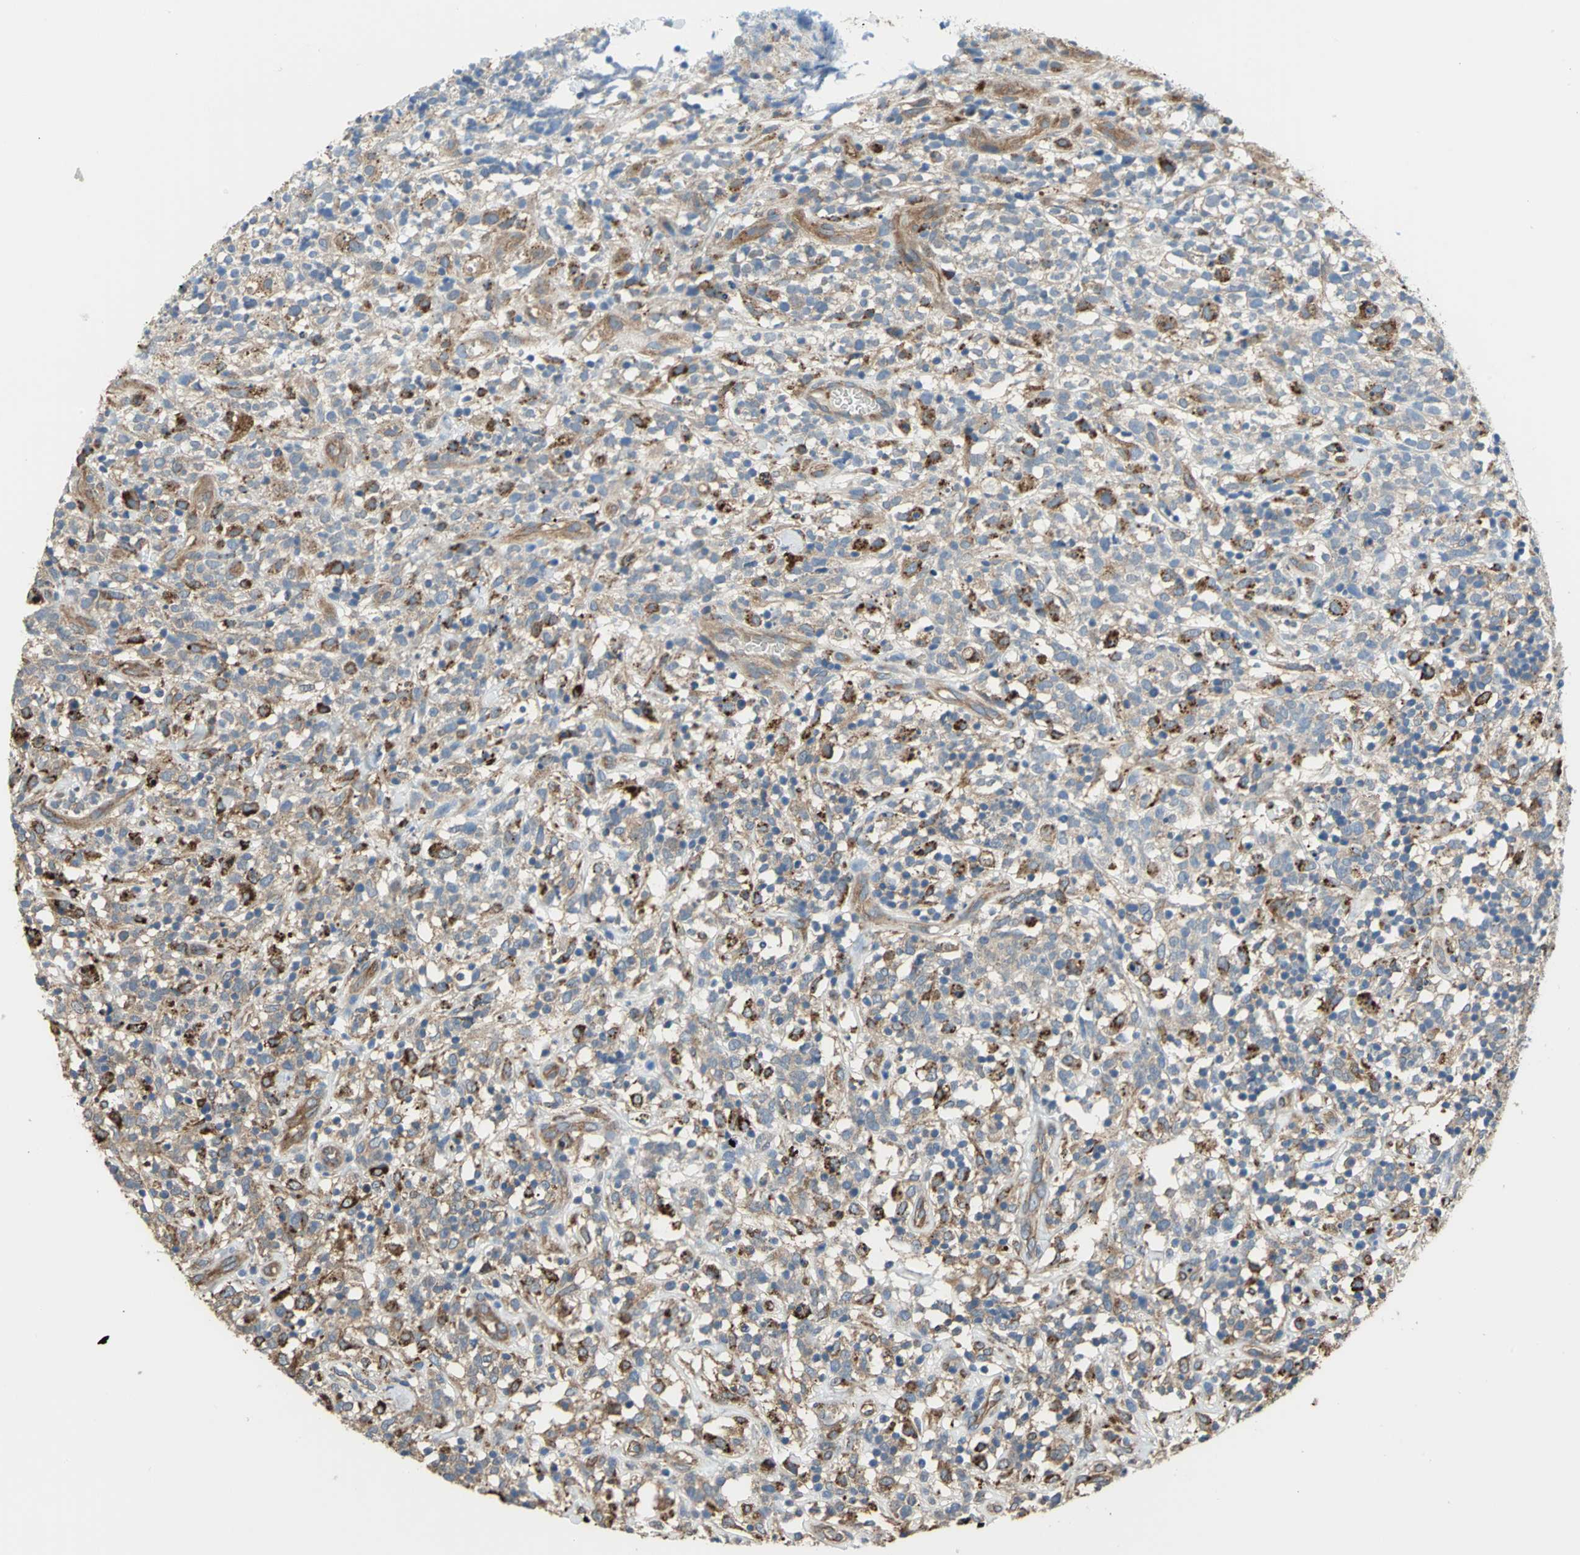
{"staining": {"intensity": "moderate", "quantity": "25%-75%", "location": "cytoplasmic/membranous"}, "tissue": "lymphoma", "cell_type": "Tumor cells", "image_type": "cancer", "snomed": [{"axis": "morphology", "description": "Malignant lymphoma, non-Hodgkin's type, High grade"}, {"axis": "topography", "description": "Lymph node"}], "caption": "This is an image of immunohistochemistry staining of malignant lymphoma, non-Hodgkin's type (high-grade), which shows moderate staining in the cytoplasmic/membranous of tumor cells.", "gene": "DIAPH2", "patient": {"sex": "female", "age": 73}}